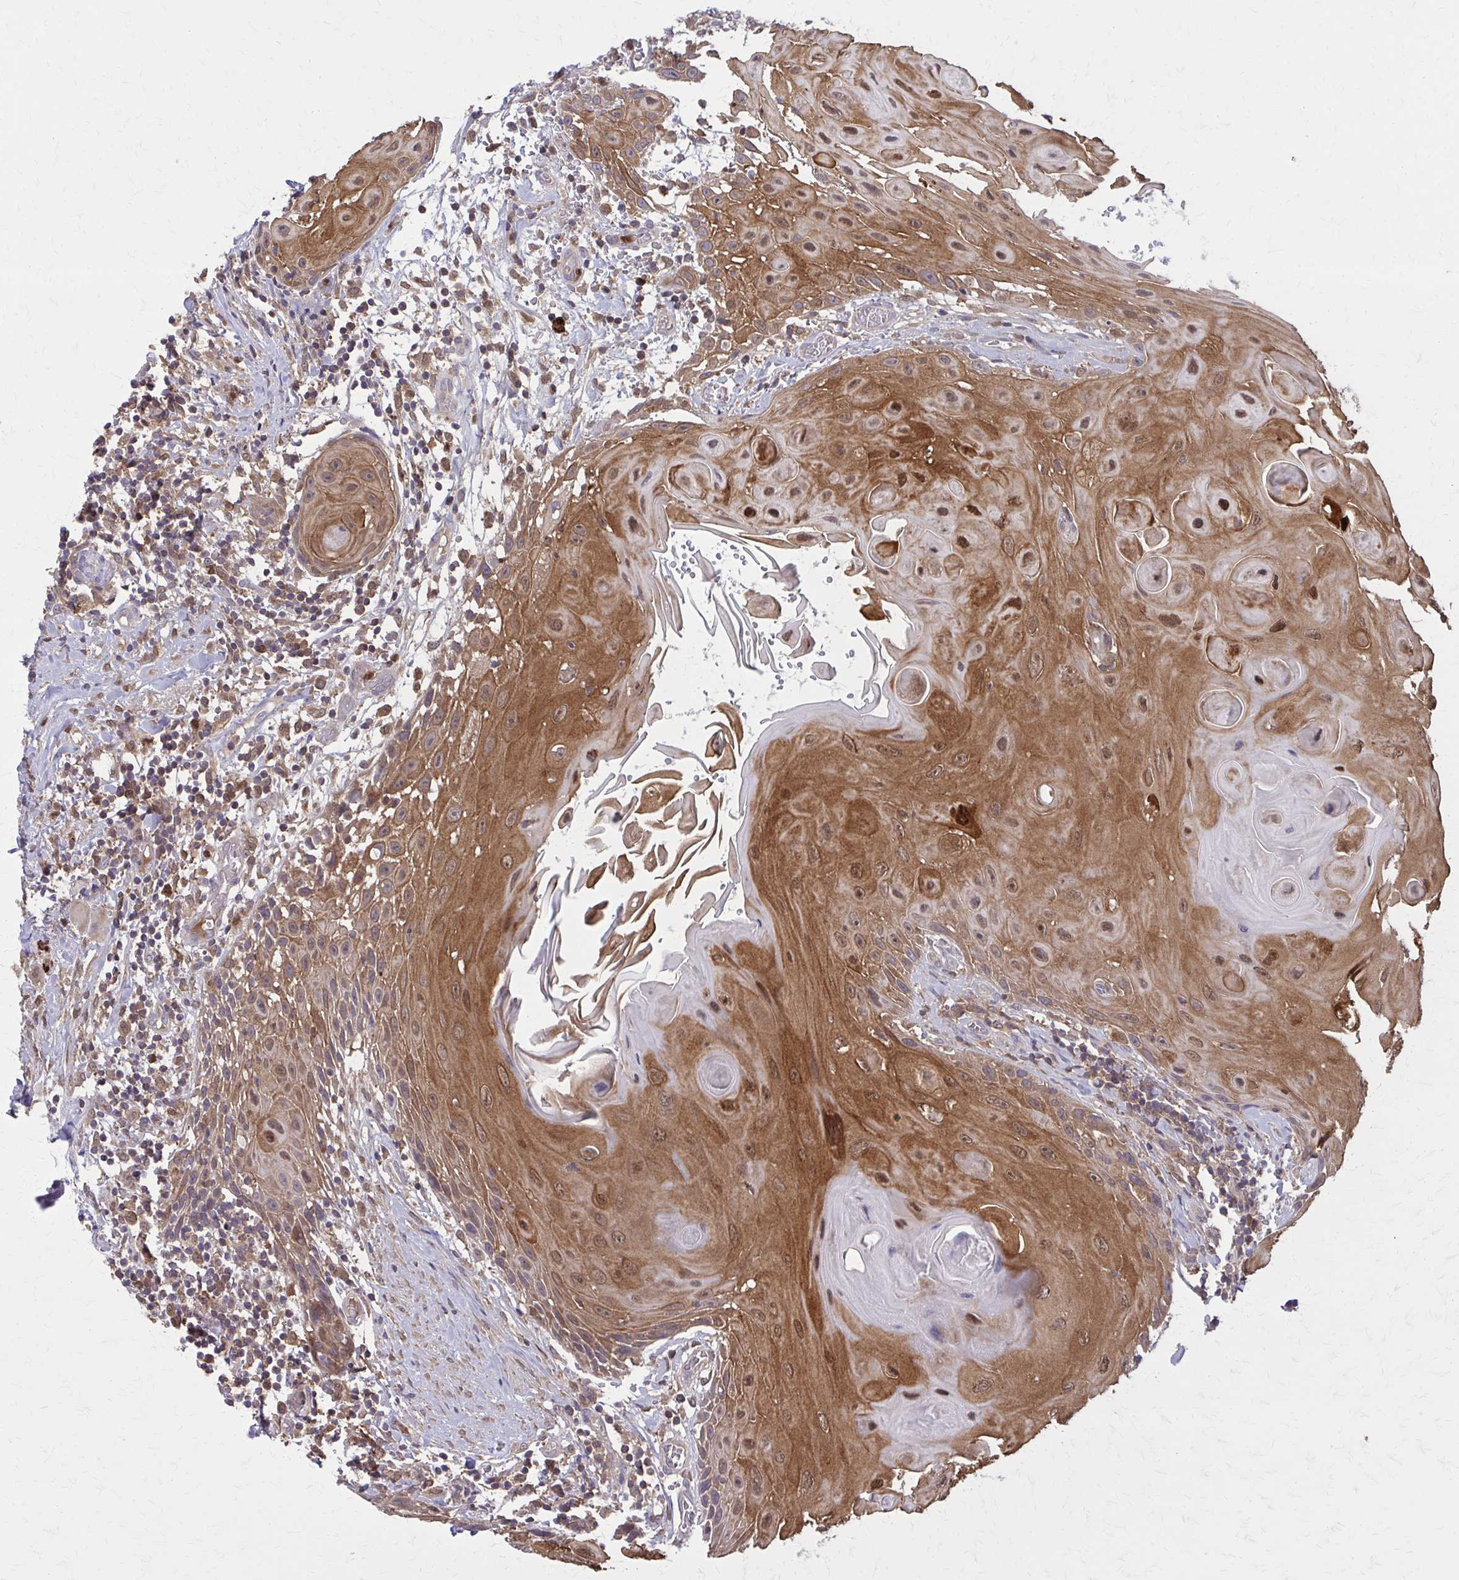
{"staining": {"intensity": "moderate", "quantity": ">75%", "location": "cytoplasmic/membranous,nuclear"}, "tissue": "head and neck cancer", "cell_type": "Tumor cells", "image_type": "cancer", "snomed": [{"axis": "morphology", "description": "Squamous cell carcinoma, NOS"}, {"axis": "topography", "description": "Oral tissue"}, {"axis": "topography", "description": "Head-Neck"}], "caption": "The immunohistochemical stain shows moderate cytoplasmic/membranous and nuclear positivity in tumor cells of head and neck cancer tissue.", "gene": "NRBF2", "patient": {"sex": "male", "age": 49}}